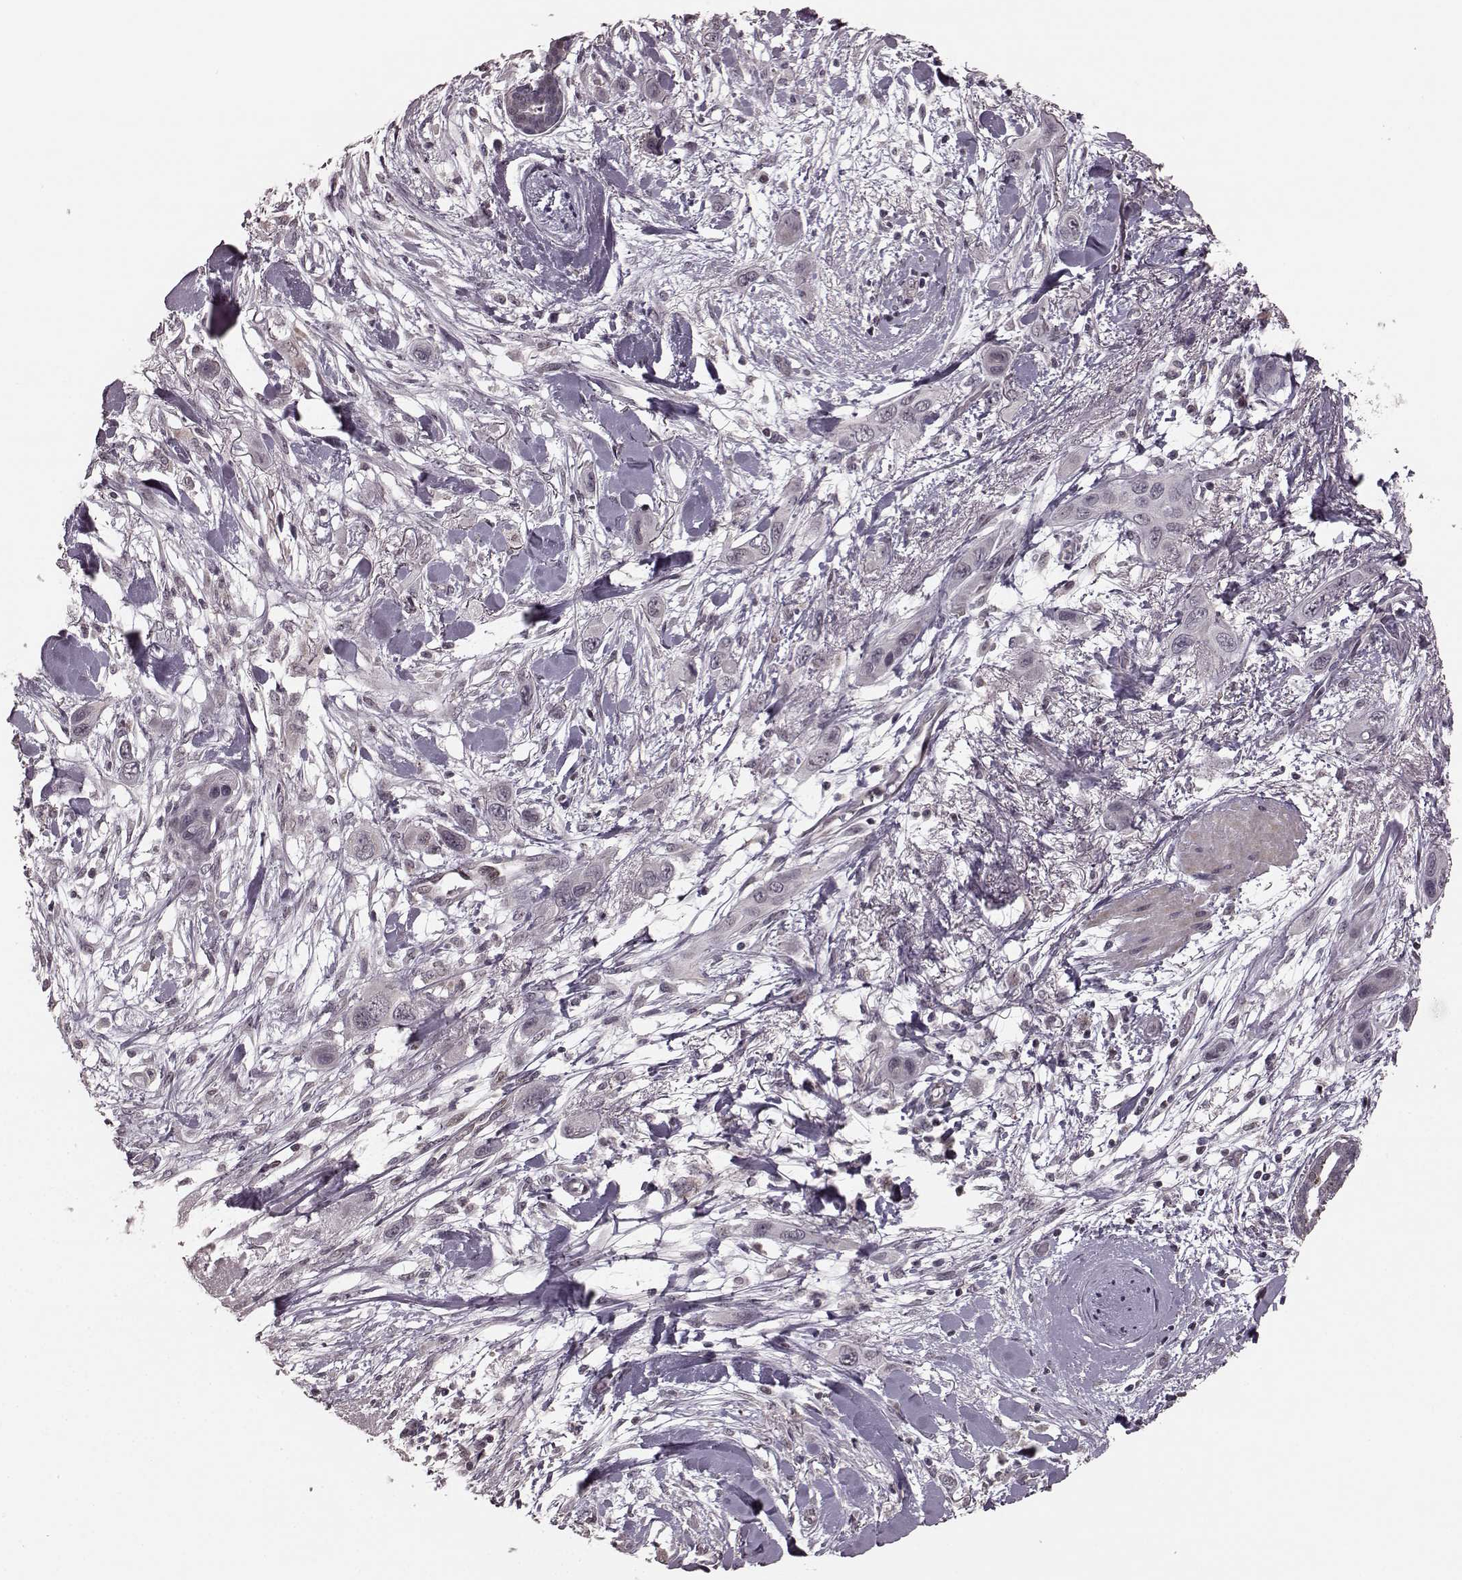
{"staining": {"intensity": "negative", "quantity": "none", "location": "none"}, "tissue": "skin cancer", "cell_type": "Tumor cells", "image_type": "cancer", "snomed": [{"axis": "morphology", "description": "Squamous cell carcinoma, NOS"}, {"axis": "topography", "description": "Skin"}], "caption": "Immunohistochemistry (IHC) of human skin squamous cell carcinoma shows no staining in tumor cells.", "gene": "PLCB4", "patient": {"sex": "male", "age": 79}}